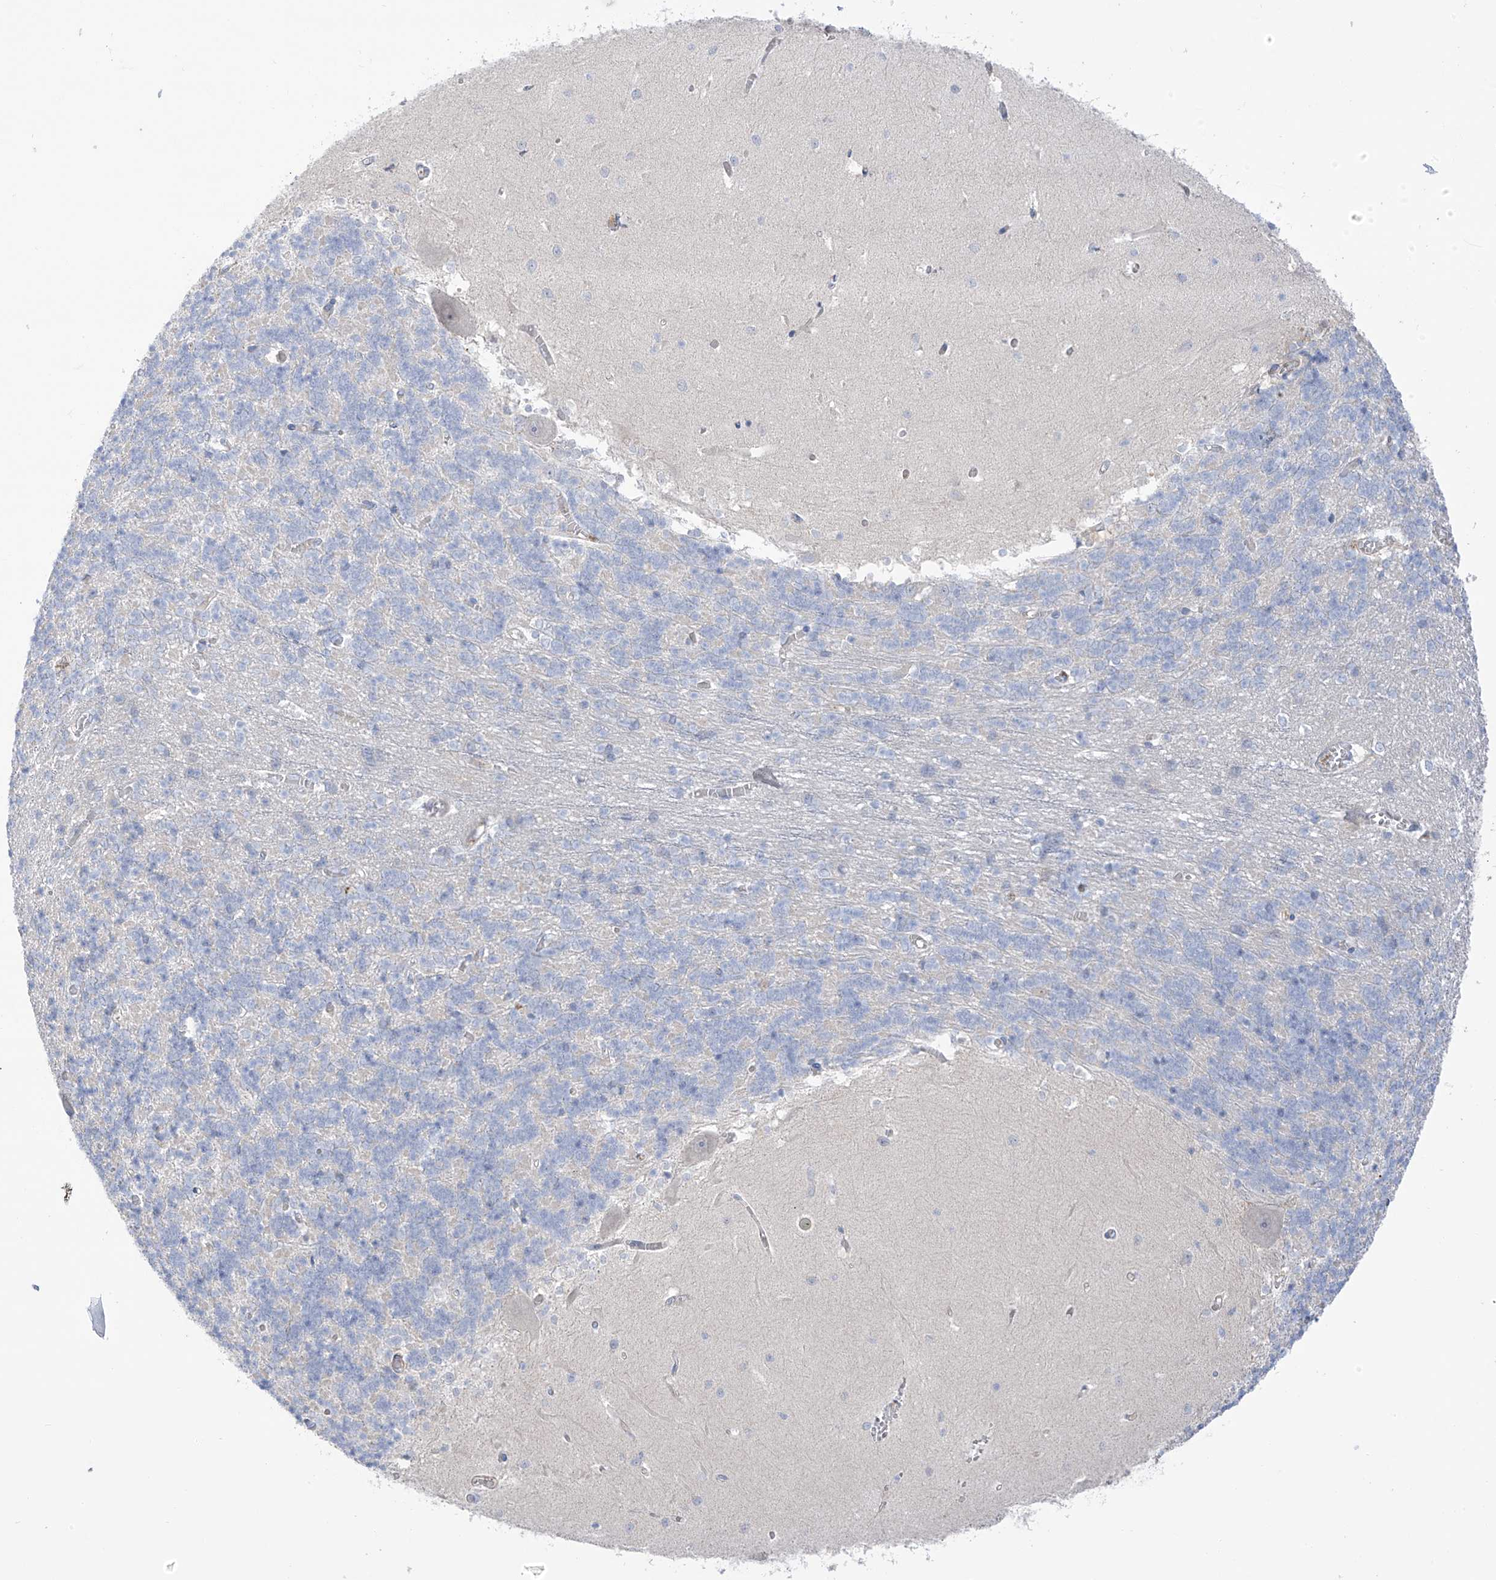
{"staining": {"intensity": "negative", "quantity": "none", "location": "none"}, "tissue": "cerebellum", "cell_type": "Cells in granular layer", "image_type": "normal", "snomed": [{"axis": "morphology", "description": "Normal tissue, NOS"}, {"axis": "topography", "description": "Cerebellum"}], "caption": "This is a histopathology image of immunohistochemistry staining of benign cerebellum, which shows no expression in cells in granular layer. (Brightfield microscopy of DAB (3,3'-diaminobenzidine) immunohistochemistry (IHC) at high magnification).", "gene": "TAL2", "patient": {"sex": "male", "age": 37}}